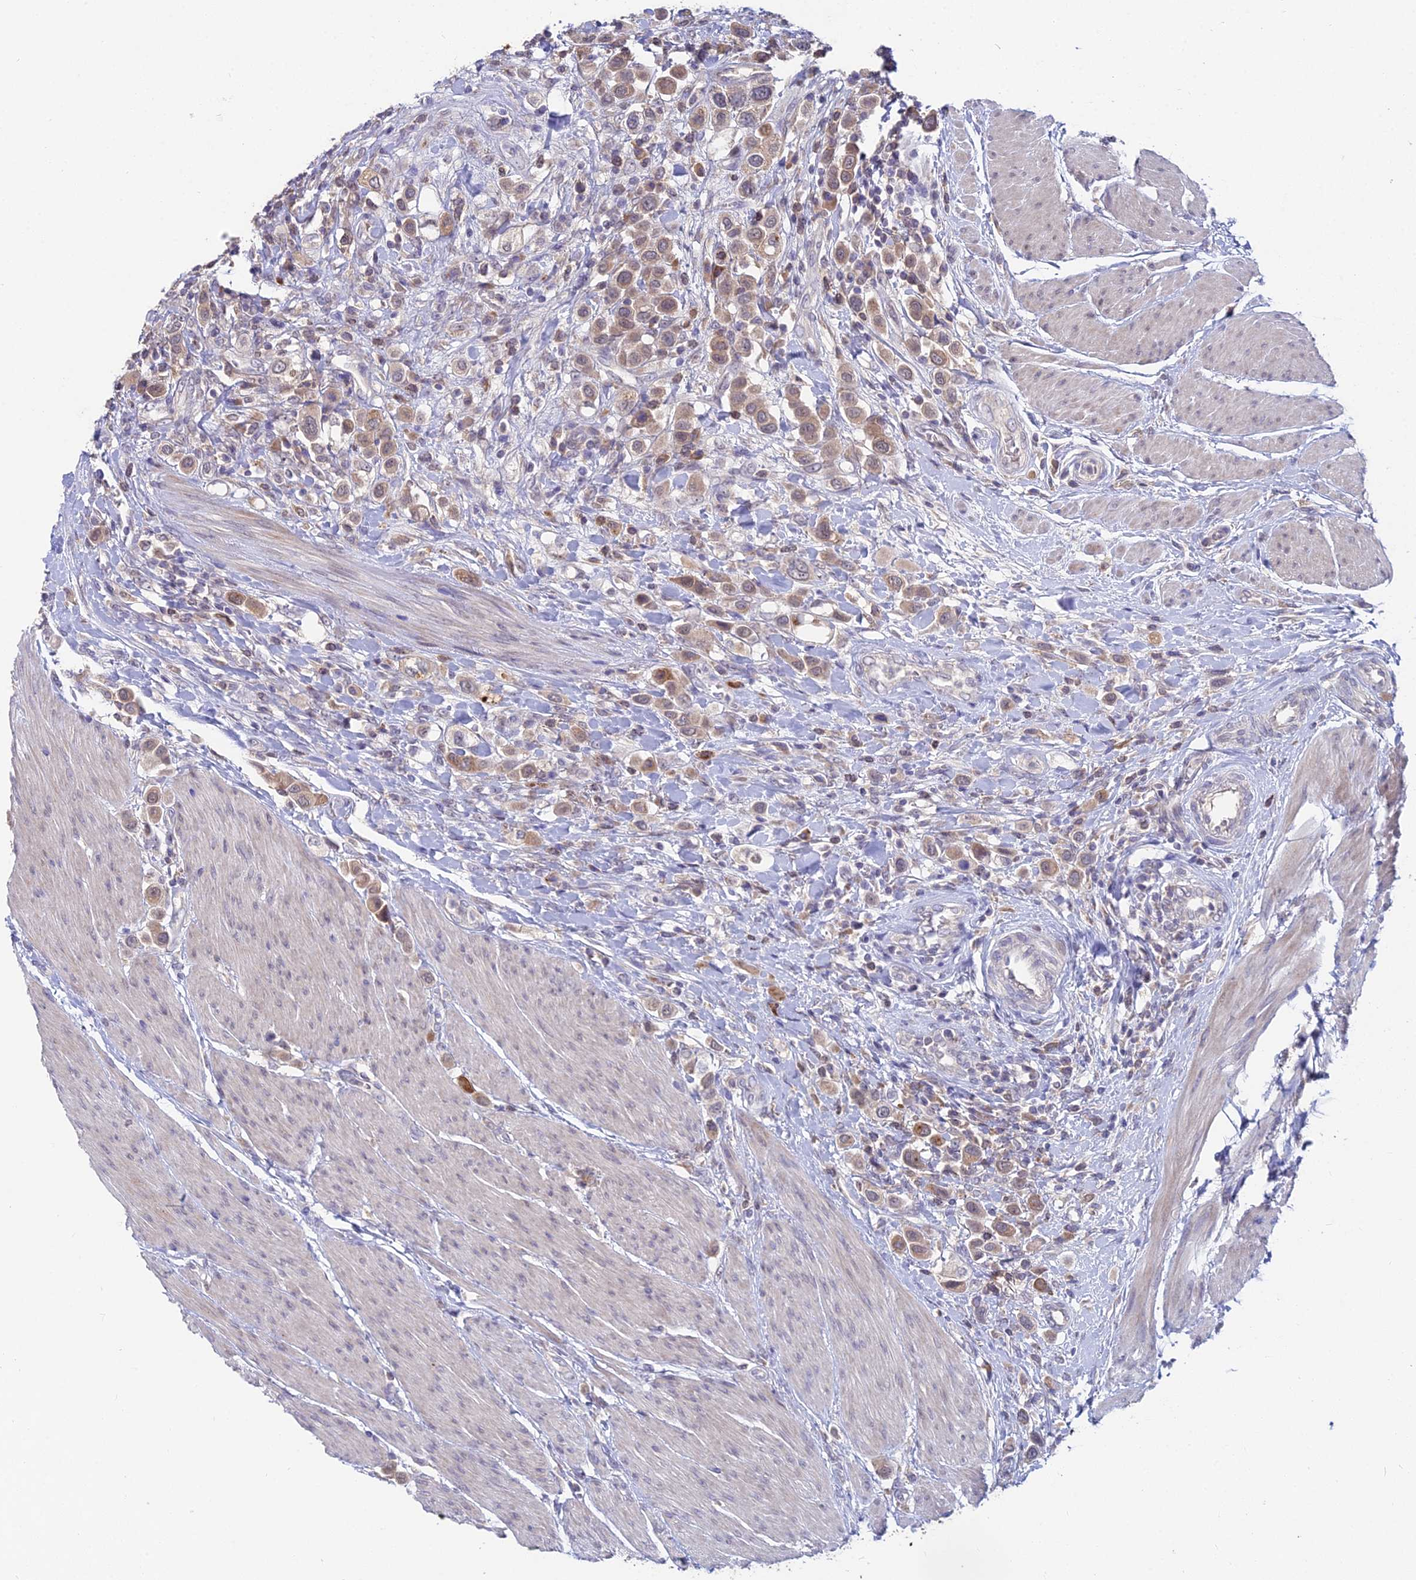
{"staining": {"intensity": "moderate", "quantity": ">75%", "location": "cytoplasmic/membranous"}, "tissue": "urothelial cancer", "cell_type": "Tumor cells", "image_type": "cancer", "snomed": [{"axis": "morphology", "description": "Urothelial carcinoma, High grade"}, {"axis": "topography", "description": "Urinary bladder"}], "caption": "Human urothelial cancer stained for a protein (brown) exhibits moderate cytoplasmic/membranous positive positivity in about >75% of tumor cells.", "gene": "WDR43", "patient": {"sex": "male", "age": 50}}